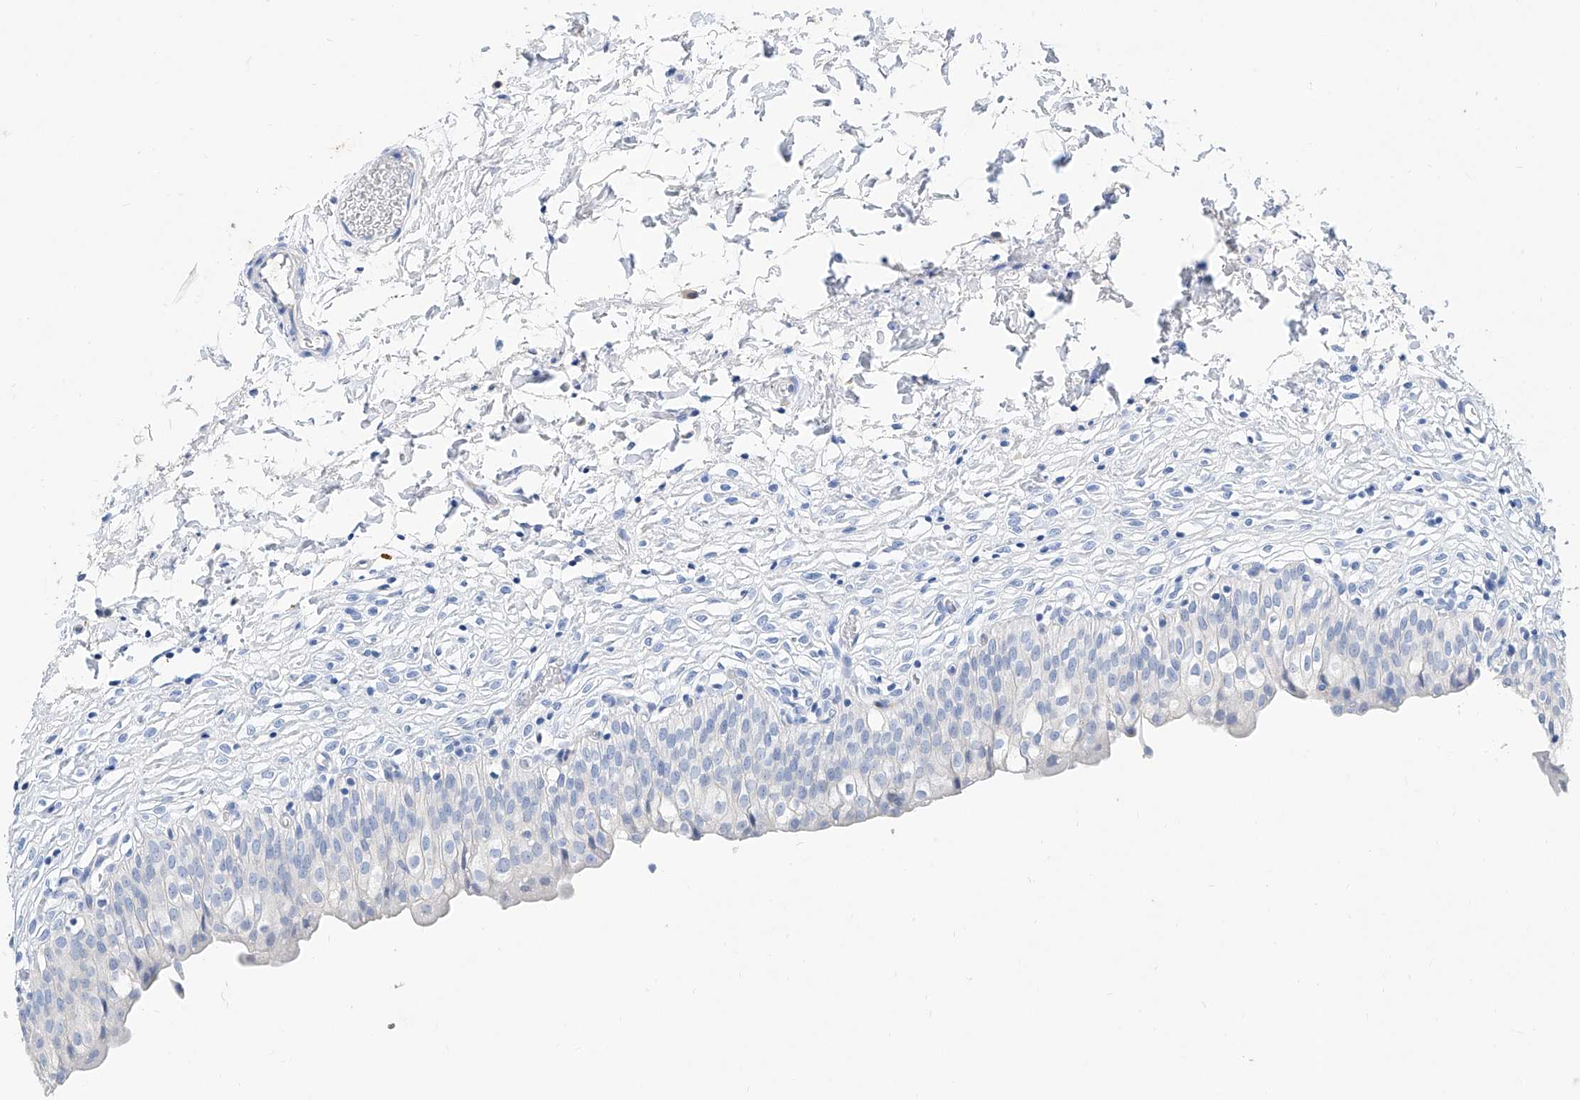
{"staining": {"intensity": "negative", "quantity": "none", "location": "none"}, "tissue": "urinary bladder", "cell_type": "Urothelial cells", "image_type": "normal", "snomed": [{"axis": "morphology", "description": "Normal tissue, NOS"}, {"axis": "topography", "description": "Urinary bladder"}], "caption": "IHC image of benign urinary bladder stained for a protein (brown), which shows no staining in urothelial cells. (Stains: DAB immunohistochemistry (IHC) with hematoxylin counter stain, Microscopy: brightfield microscopy at high magnification).", "gene": "SLC25A29", "patient": {"sex": "male", "age": 55}}